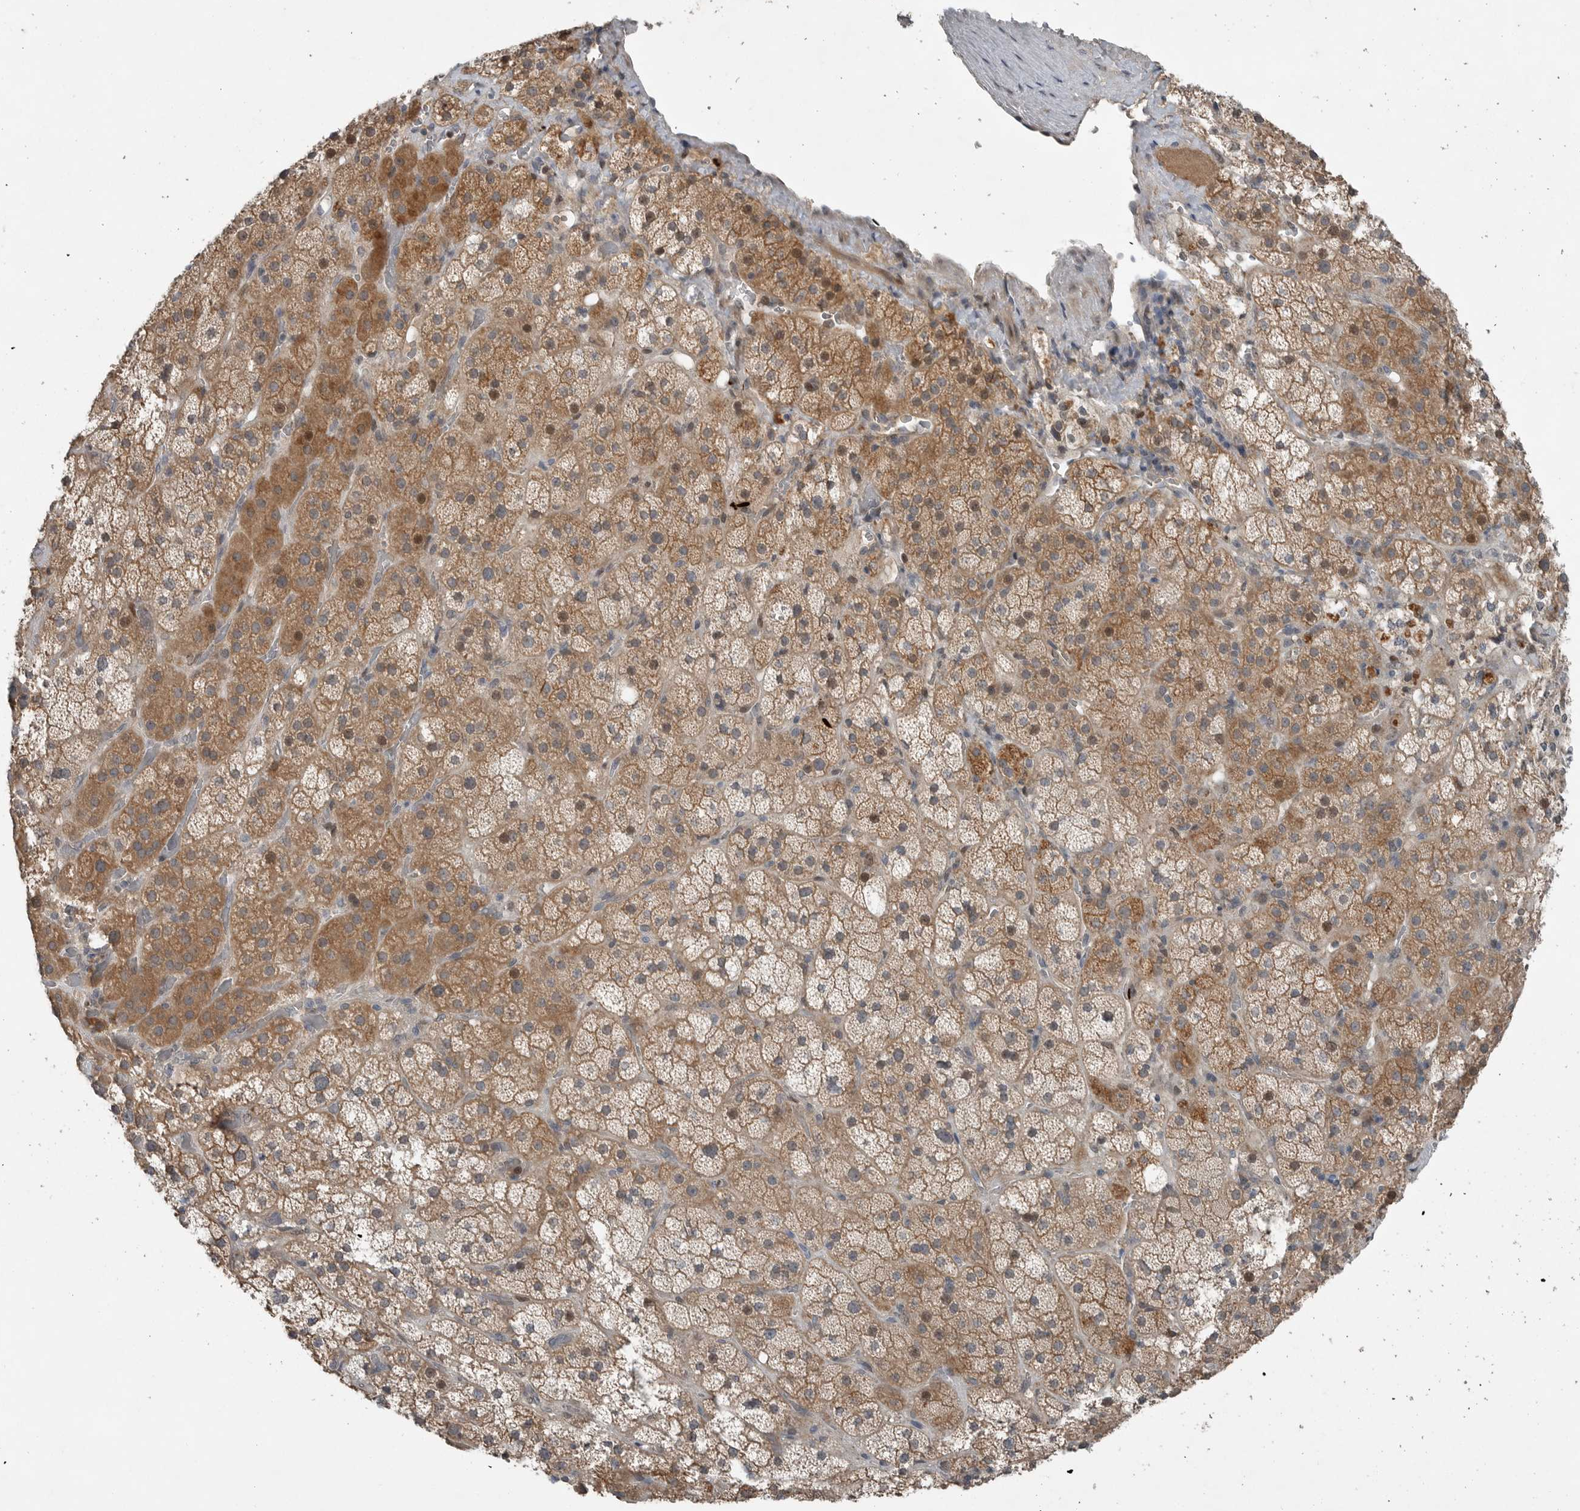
{"staining": {"intensity": "moderate", "quantity": ">75%", "location": "cytoplasmic/membranous"}, "tissue": "adrenal gland", "cell_type": "Glandular cells", "image_type": "normal", "snomed": [{"axis": "morphology", "description": "Normal tissue, NOS"}, {"axis": "topography", "description": "Adrenal gland"}], "caption": "The photomicrograph demonstrates a brown stain indicating the presence of a protein in the cytoplasmic/membranous of glandular cells in adrenal gland.", "gene": "MFAP3L", "patient": {"sex": "male", "age": 57}}